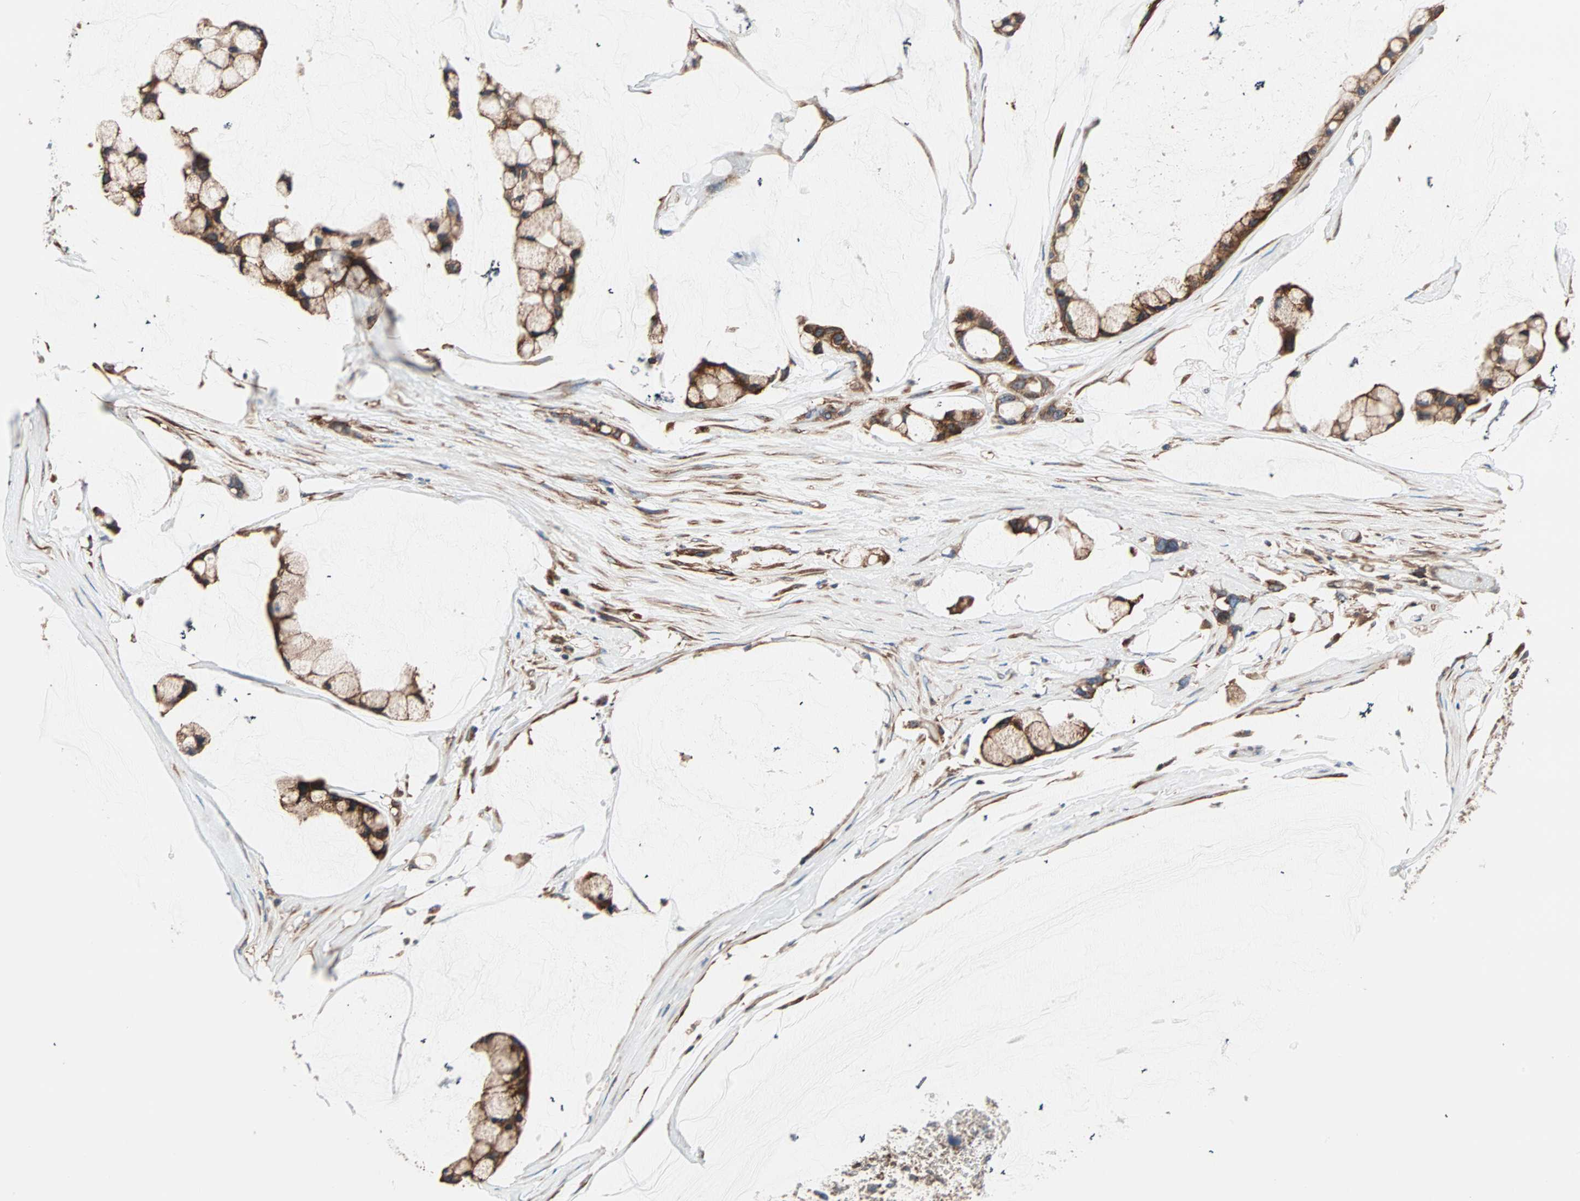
{"staining": {"intensity": "strong", "quantity": ">75%", "location": "cytoplasmic/membranous"}, "tissue": "ovarian cancer", "cell_type": "Tumor cells", "image_type": "cancer", "snomed": [{"axis": "morphology", "description": "Cystadenocarcinoma, mucinous, NOS"}, {"axis": "topography", "description": "Ovary"}], "caption": "Ovarian cancer (mucinous cystadenocarcinoma) stained with IHC exhibits strong cytoplasmic/membranous staining in approximately >75% of tumor cells.", "gene": "EEF2", "patient": {"sex": "female", "age": 39}}